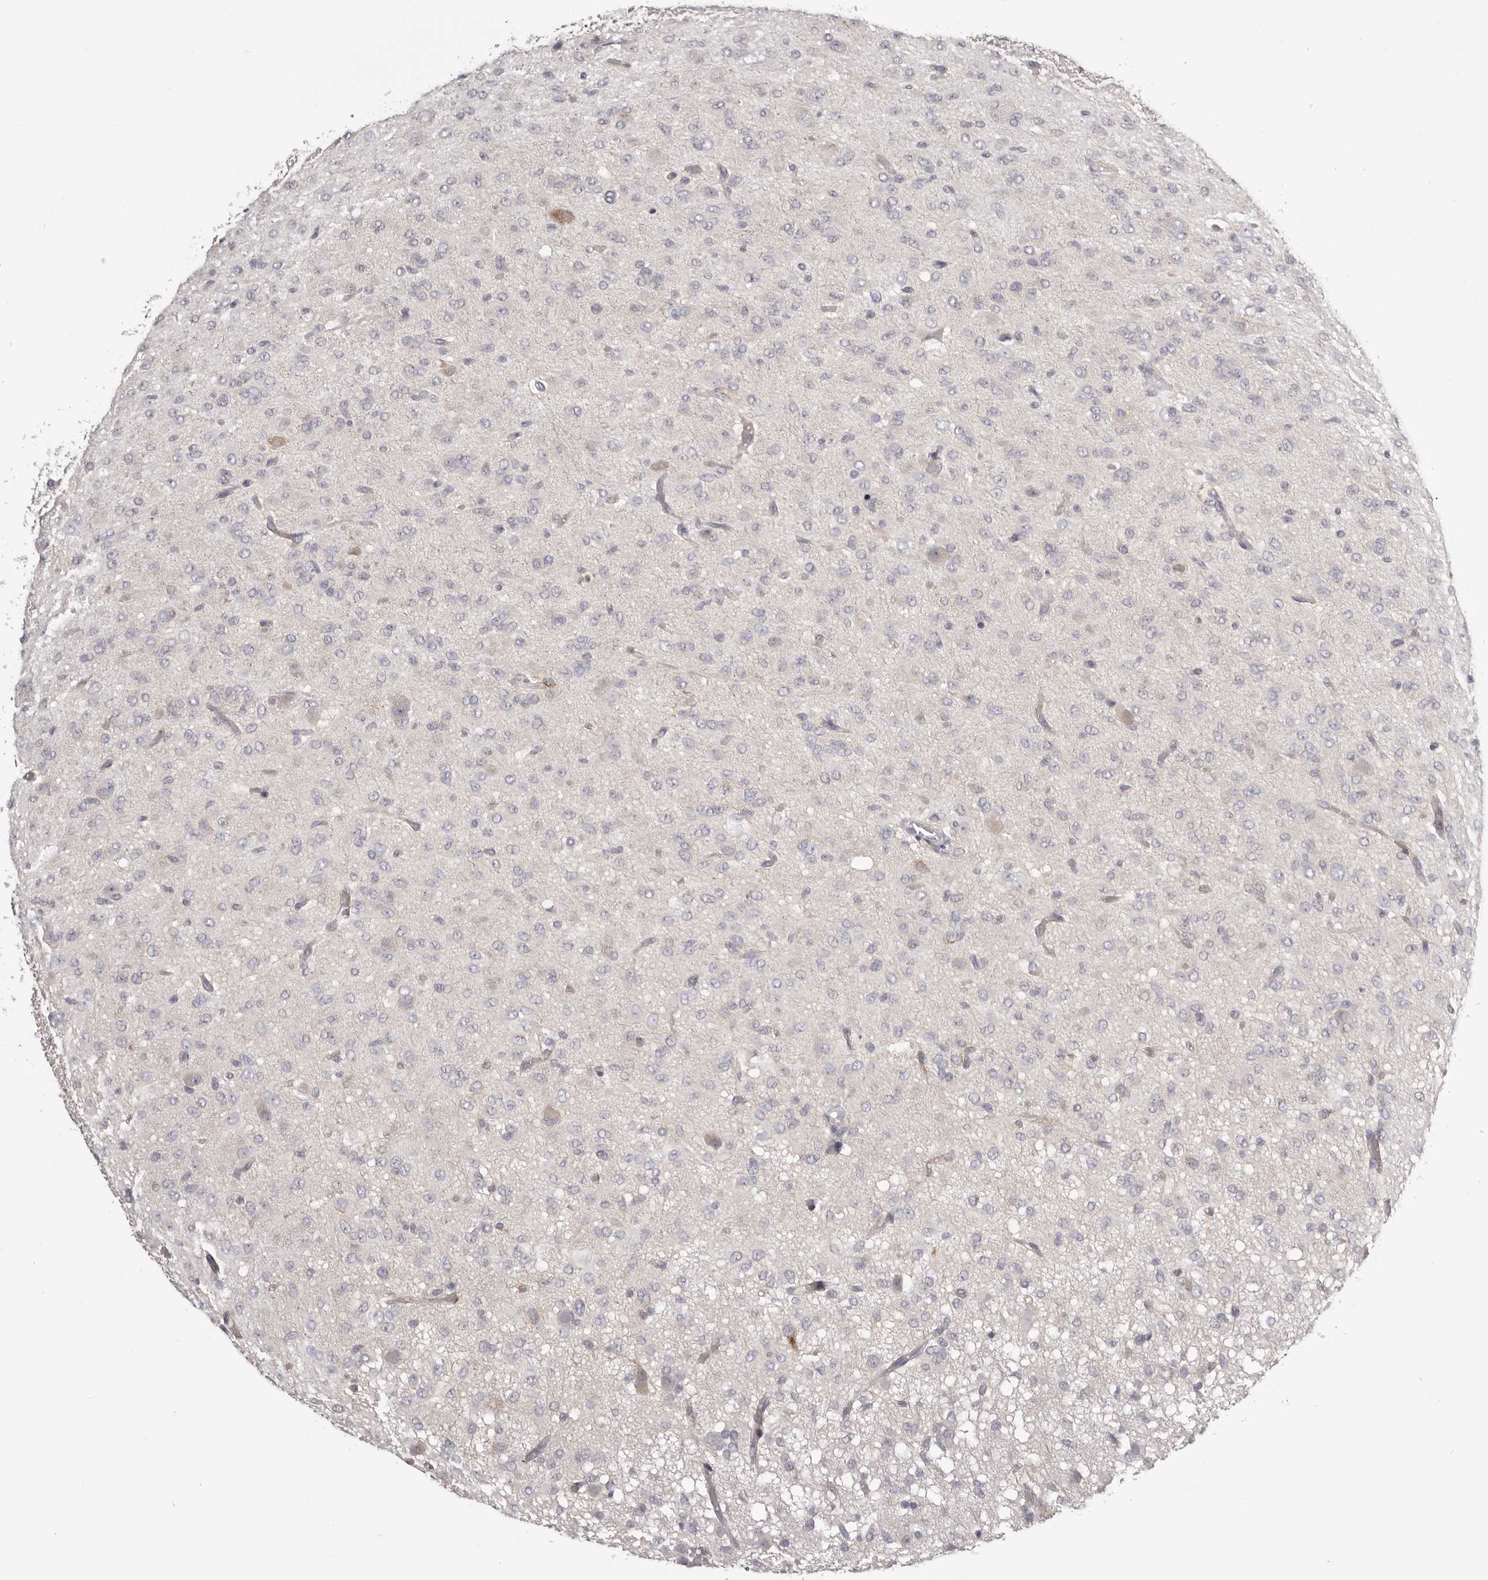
{"staining": {"intensity": "negative", "quantity": "none", "location": "none"}, "tissue": "glioma", "cell_type": "Tumor cells", "image_type": "cancer", "snomed": [{"axis": "morphology", "description": "Glioma, malignant, High grade"}, {"axis": "topography", "description": "Brain"}], "caption": "Immunohistochemical staining of human malignant glioma (high-grade) reveals no significant staining in tumor cells. Nuclei are stained in blue.", "gene": "OTUD3", "patient": {"sex": "female", "age": 59}}